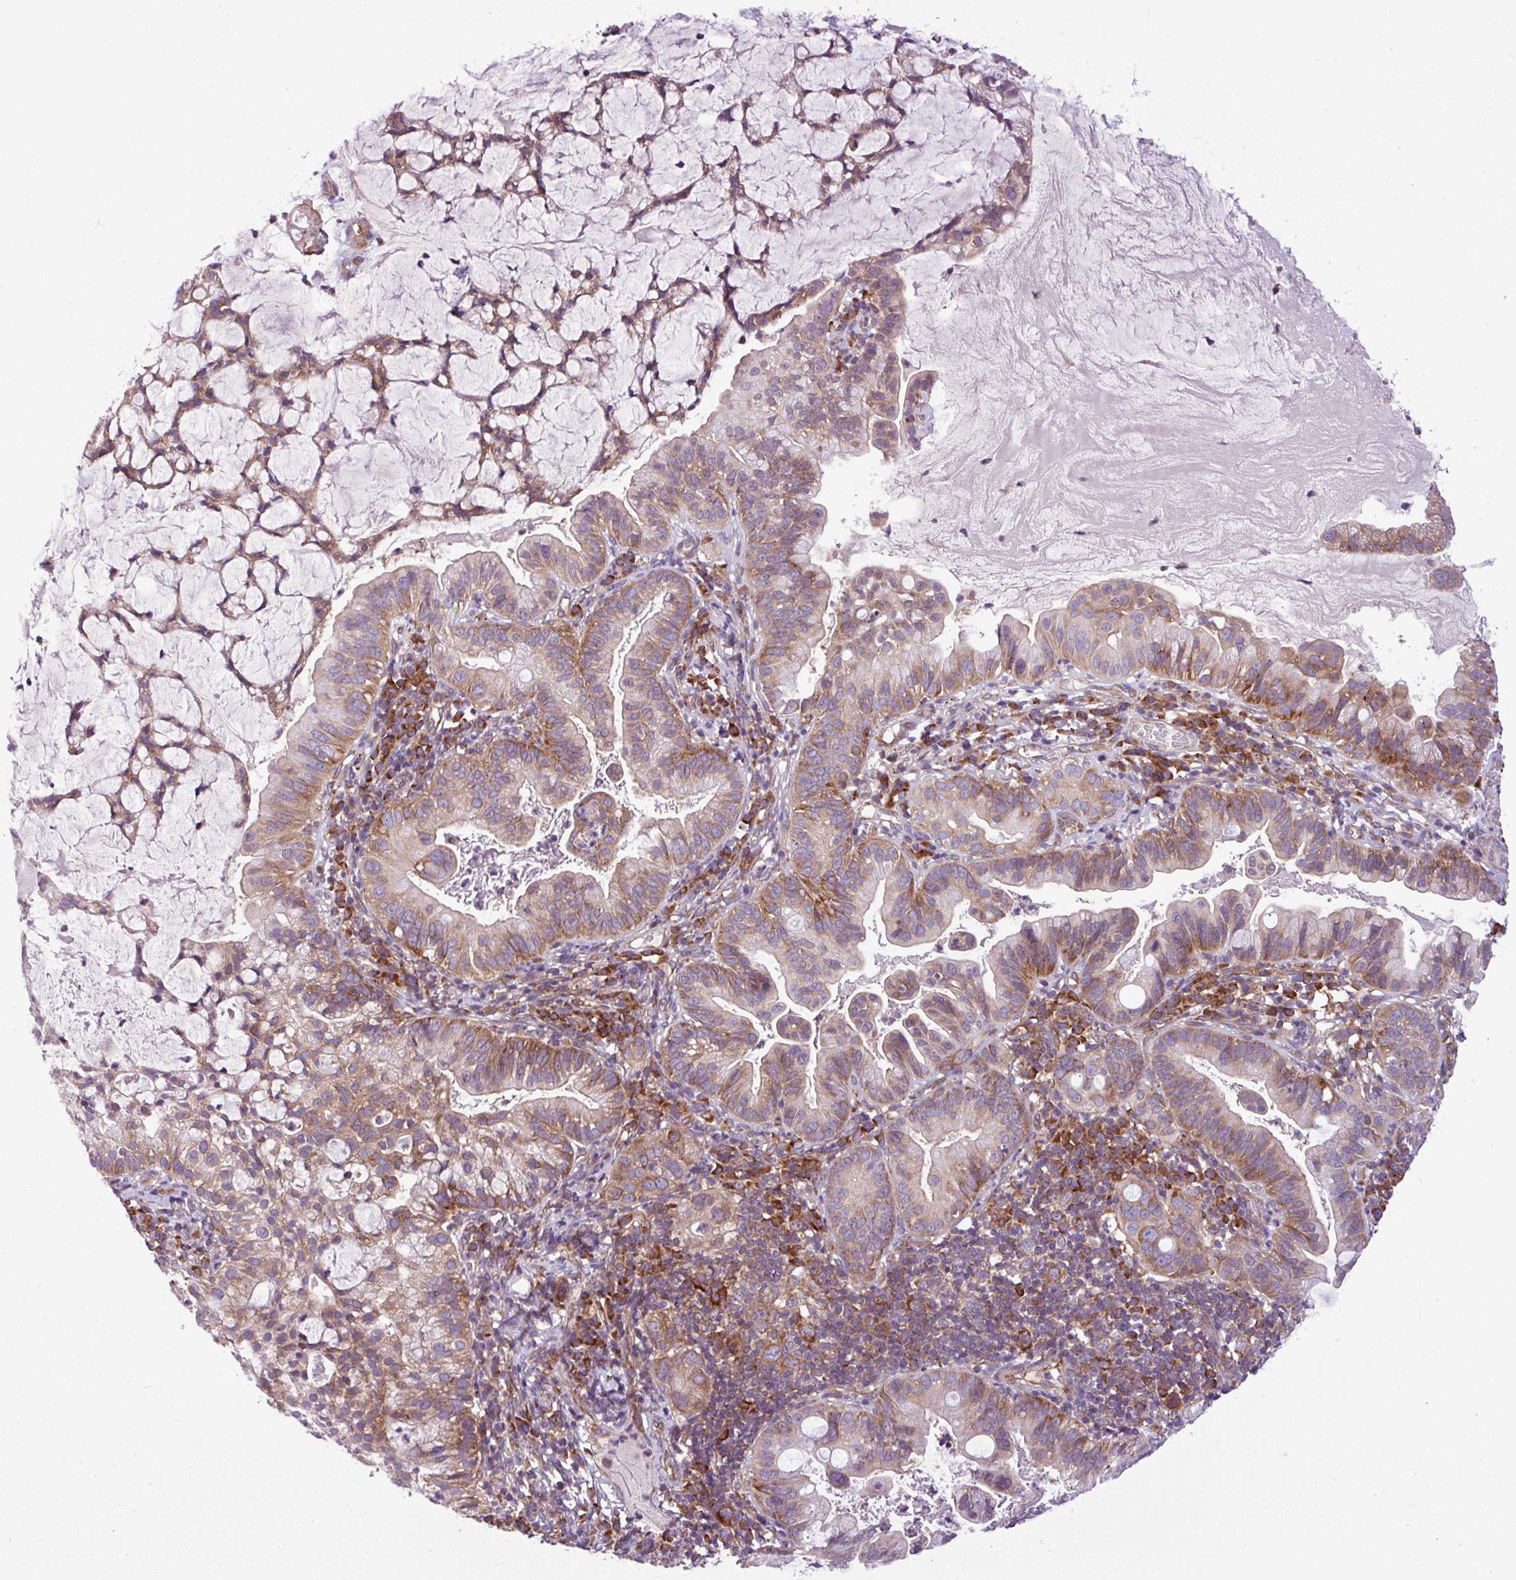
{"staining": {"intensity": "moderate", "quantity": ">75%", "location": "cytoplasmic/membranous"}, "tissue": "cervical cancer", "cell_type": "Tumor cells", "image_type": "cancer", "snomed": [{"axis": "morphology", "description": "Adenocarcinoma, NOS"}, {"axis": "topography", "description": "Cervix"}], "caption": "Protein expression analysis of cervical adenocarcinoma displays moderate cytoplasmic/membranous positivity in approximately >75% of tumor cells.", "gene": "MROH2A", "patient": {"sex": "female", "age": 41}}